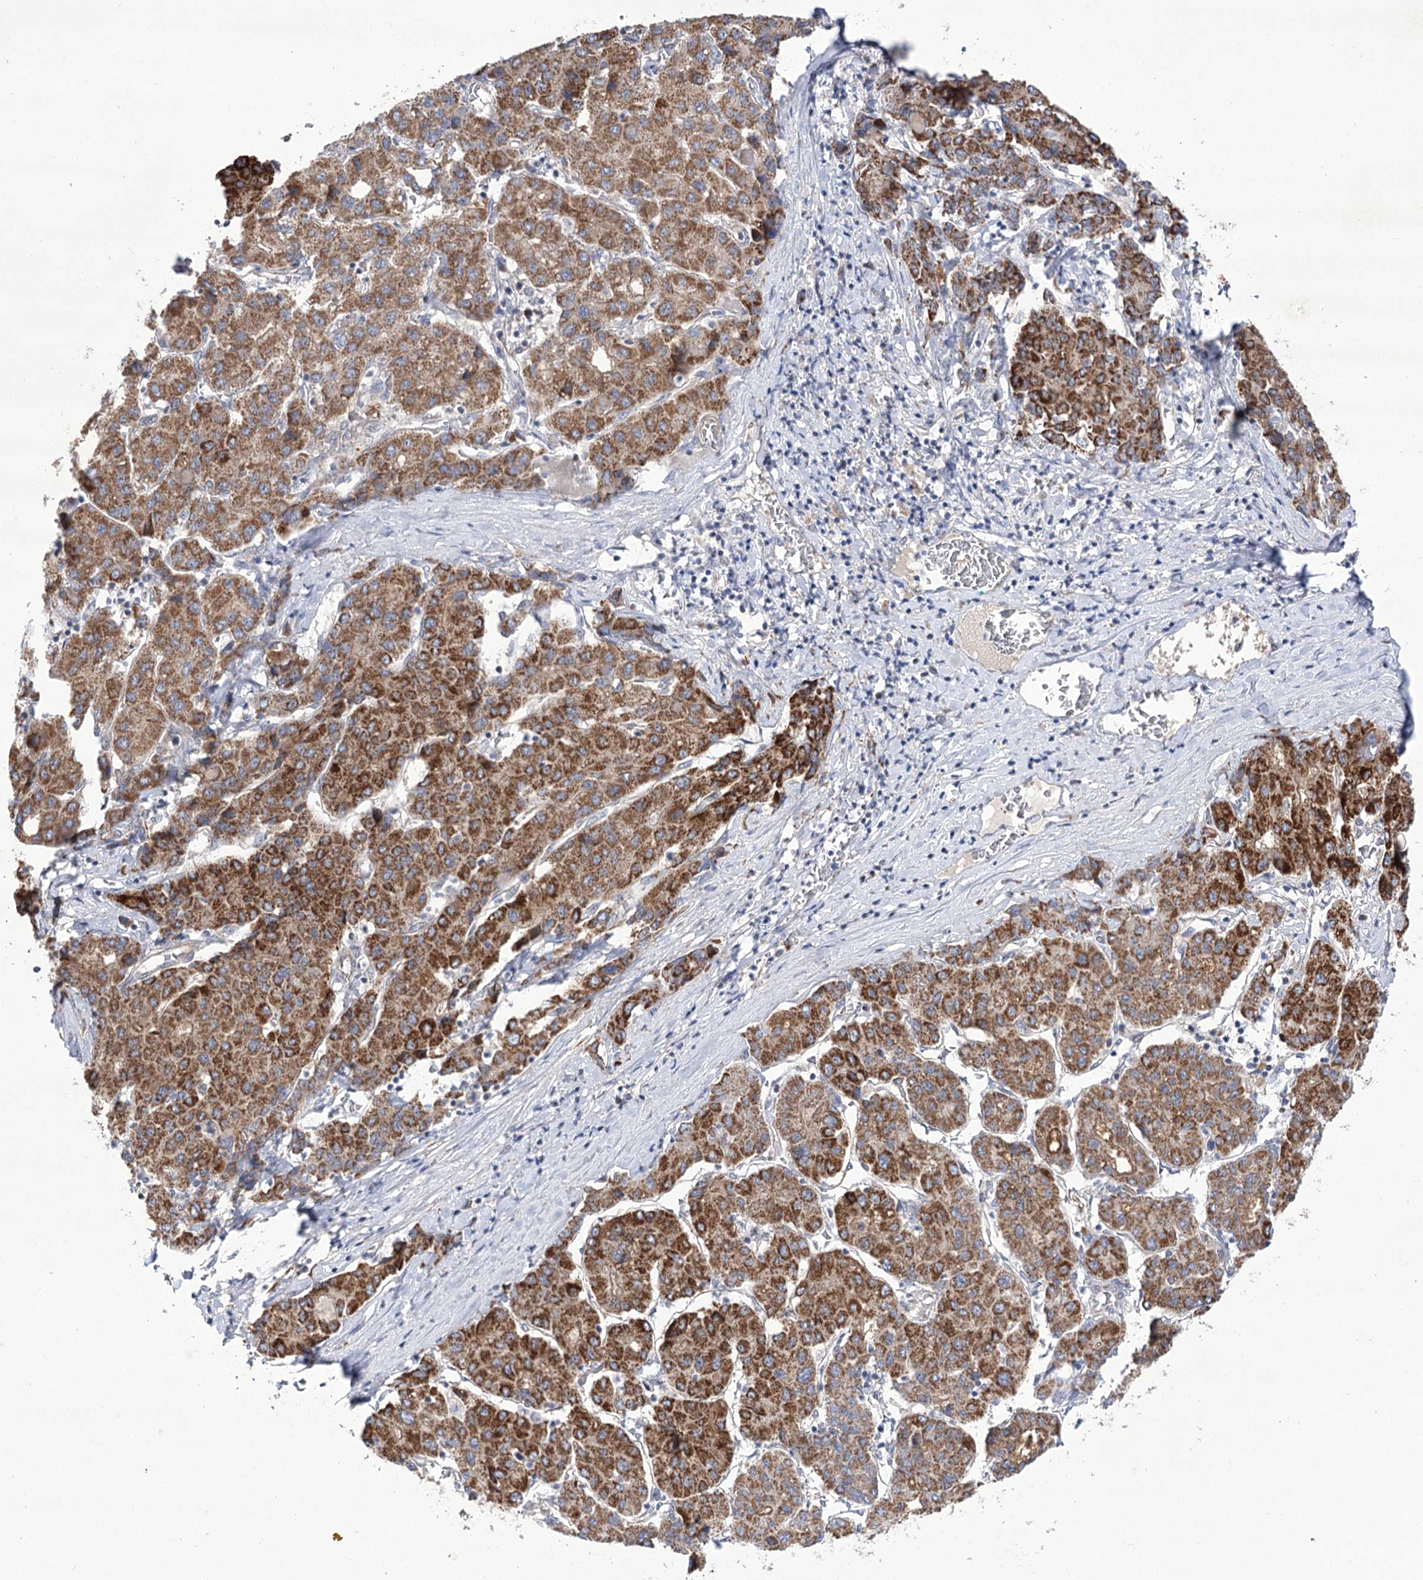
{"staining": {"intensity": "strong", "quantity": ">75%", "location": "cytoplasmic/membranous"}, "tissue": "liver cancer", "cell_type": "Tumor cells", "image_type": "cancer", "snomed": [{"axis": "morphology", "description": "Carcinoma, Hepatocellular, NOS"}, {"axis": "topography", "description": "Liver"}], "caption": "Liver hepatocellular carcinoma stained with a brown dye exhibits strong cytoplasmic/membranous positive positivity in approximately >75% of tumor cells.", "gene": "ECHDC3", "patient": {"sex": "male", "age": 65}}